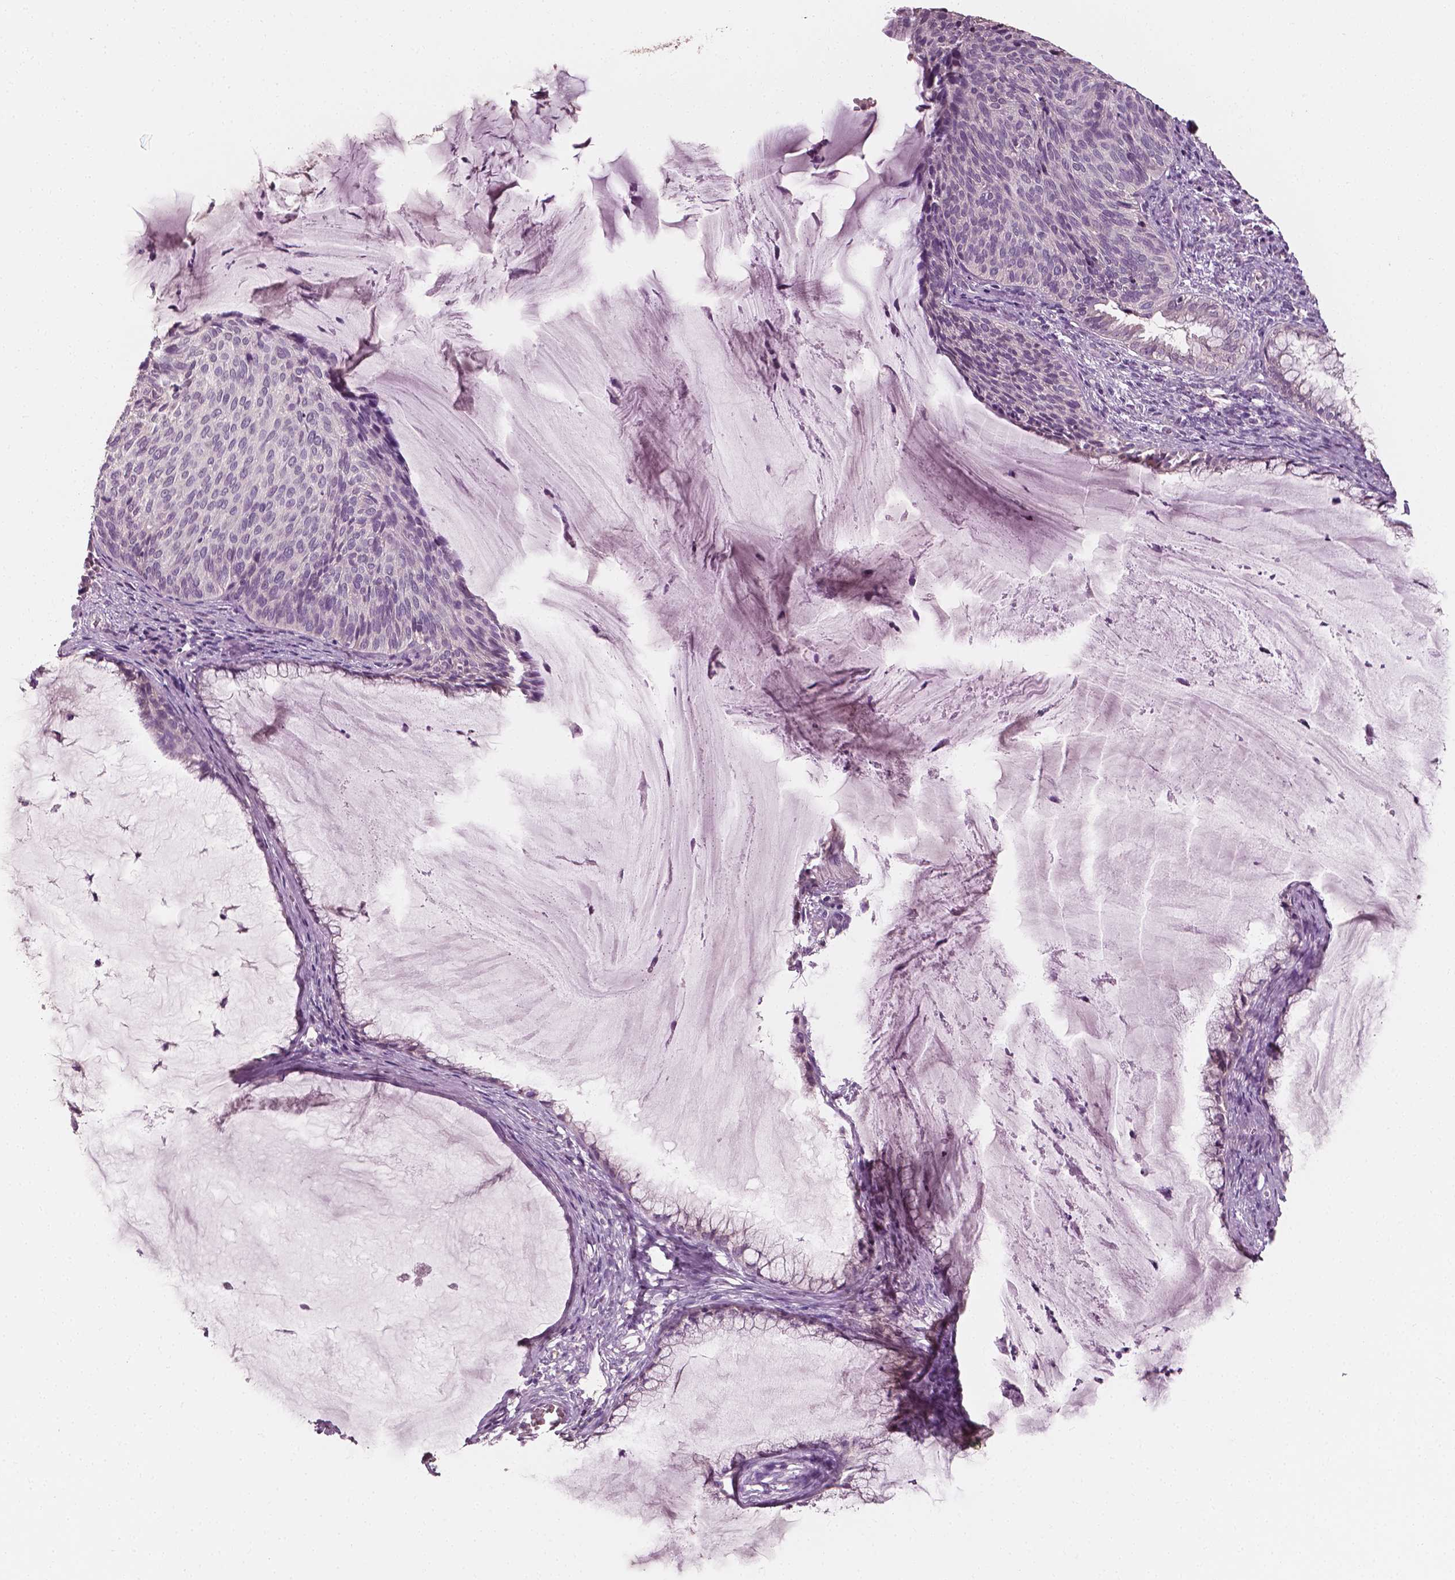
{"staining": {"intensity": "negative", "quantity": "none", "location": "none"}, "tissue": "cervical cancer", "cell_type": "Tumor cells", "image_type": "cancer", "snomed": [{"axis": "morphology", "description": "Squamous cell carcinoma, NOS"}, {"axis": "topography", "description": "Cervix"}], "caption": "DAB immunohistochemical staining of human cervical squamous cell carcinoma exhibits no significant expression in tumor cells.", "gene": "PLA2R1", "patient": {"sex": "female", "age": 36}}